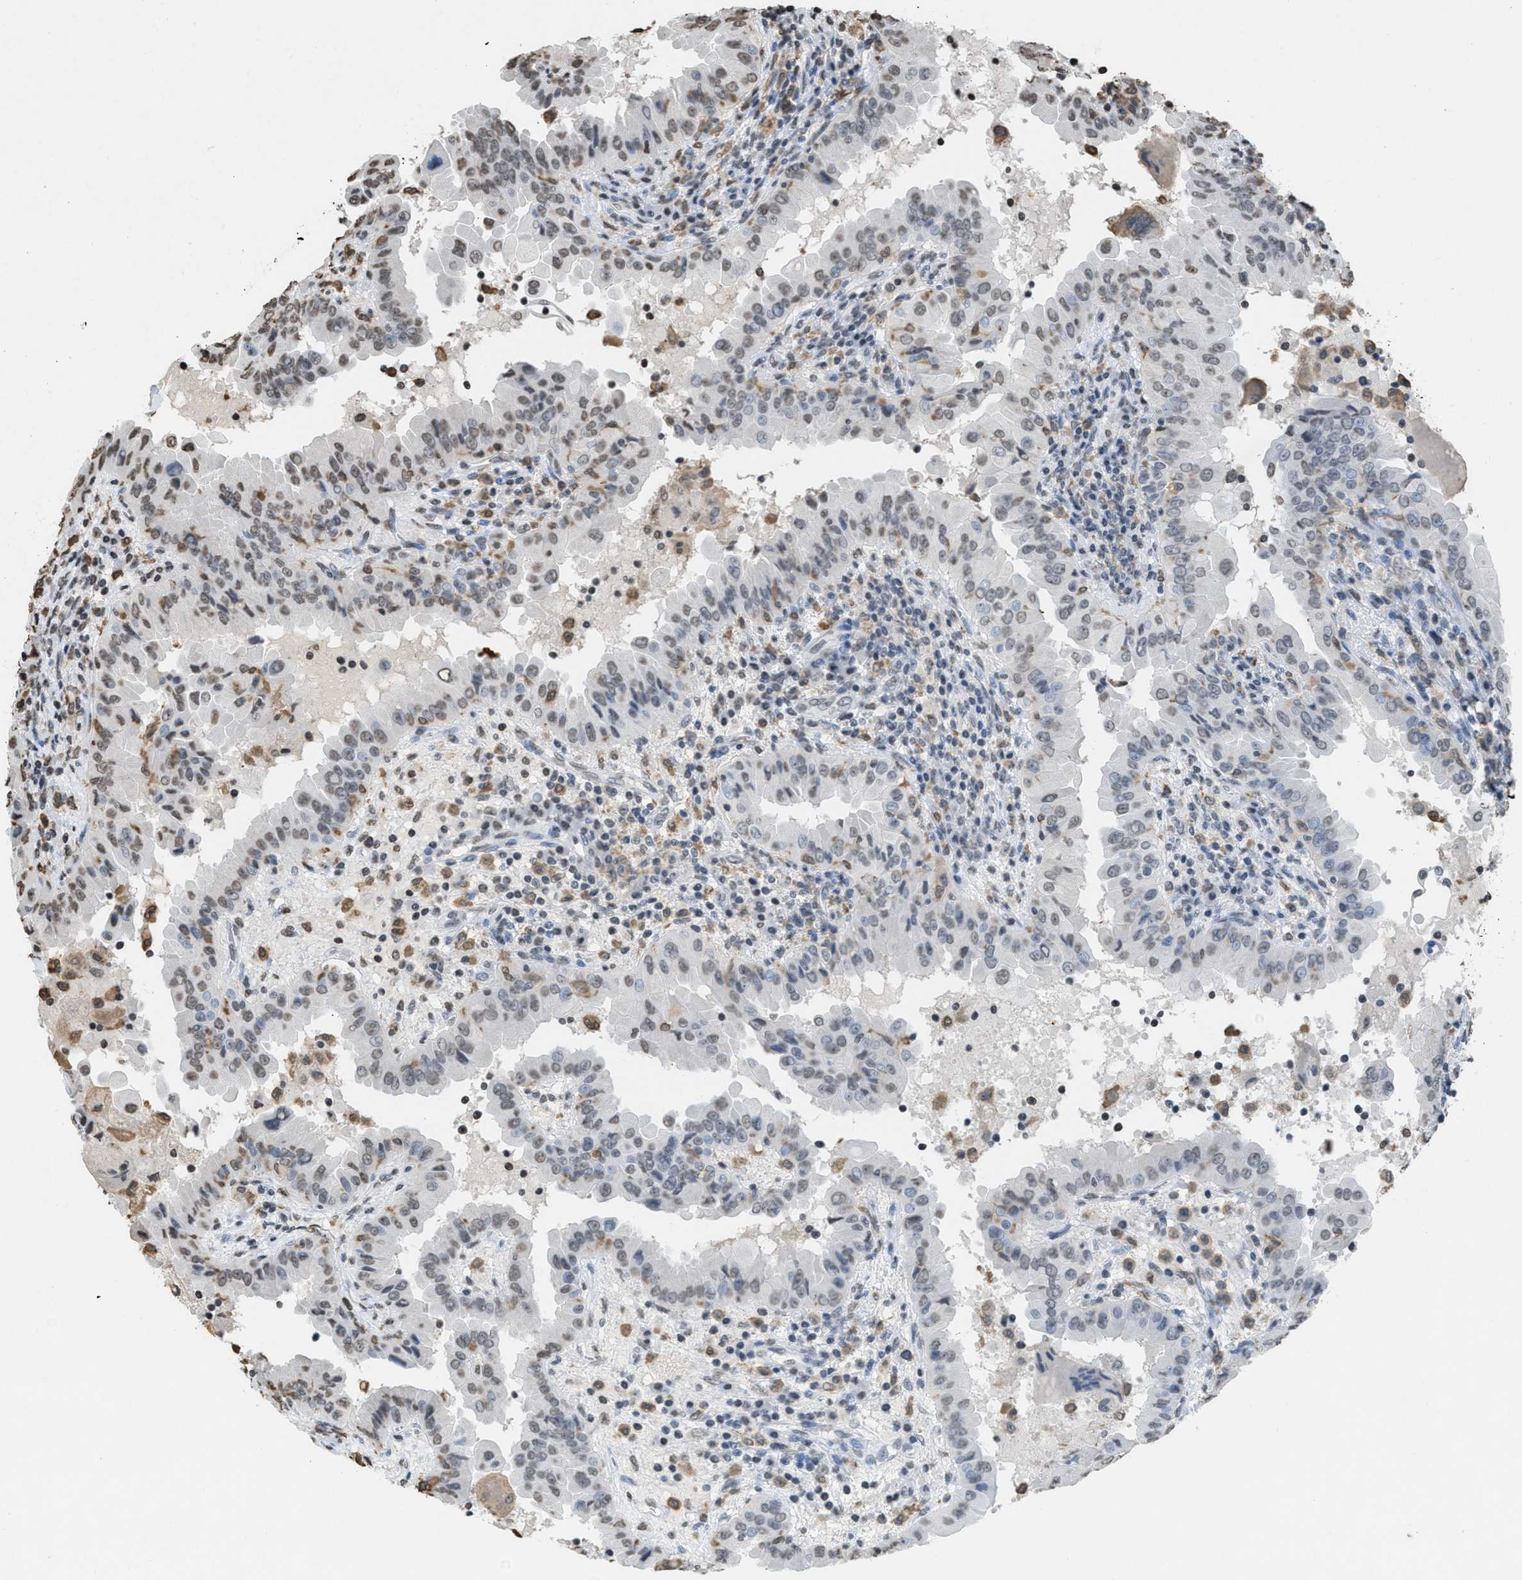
{"staining": {"intensity": "weak", "quantity": "25%-75%", "location": "nuclear"}, "tissue": "thyroid cancer", "cell_type": "Tumor cells", "image_type": "cancer", "snomed": [{"axis": "morphology", "description": "Papillary adenocarcinoma, NOS"}, {"axis": "topography", "description": "Thyroid gland"}], "caption": "Protein staining of thyroid cancer (papillary adenocarcinoma) tissue demonstrates weak nuclear expression in approximately 25%-75% of tumor cells. Using DAB (3,3'-diaminobenzidine) (brown) and hematoxylin (blue) stains, captured at high magnification using brightfield microscopy.", "gene": "NUP88", "patient": {"sex": "male", "age": 33}}